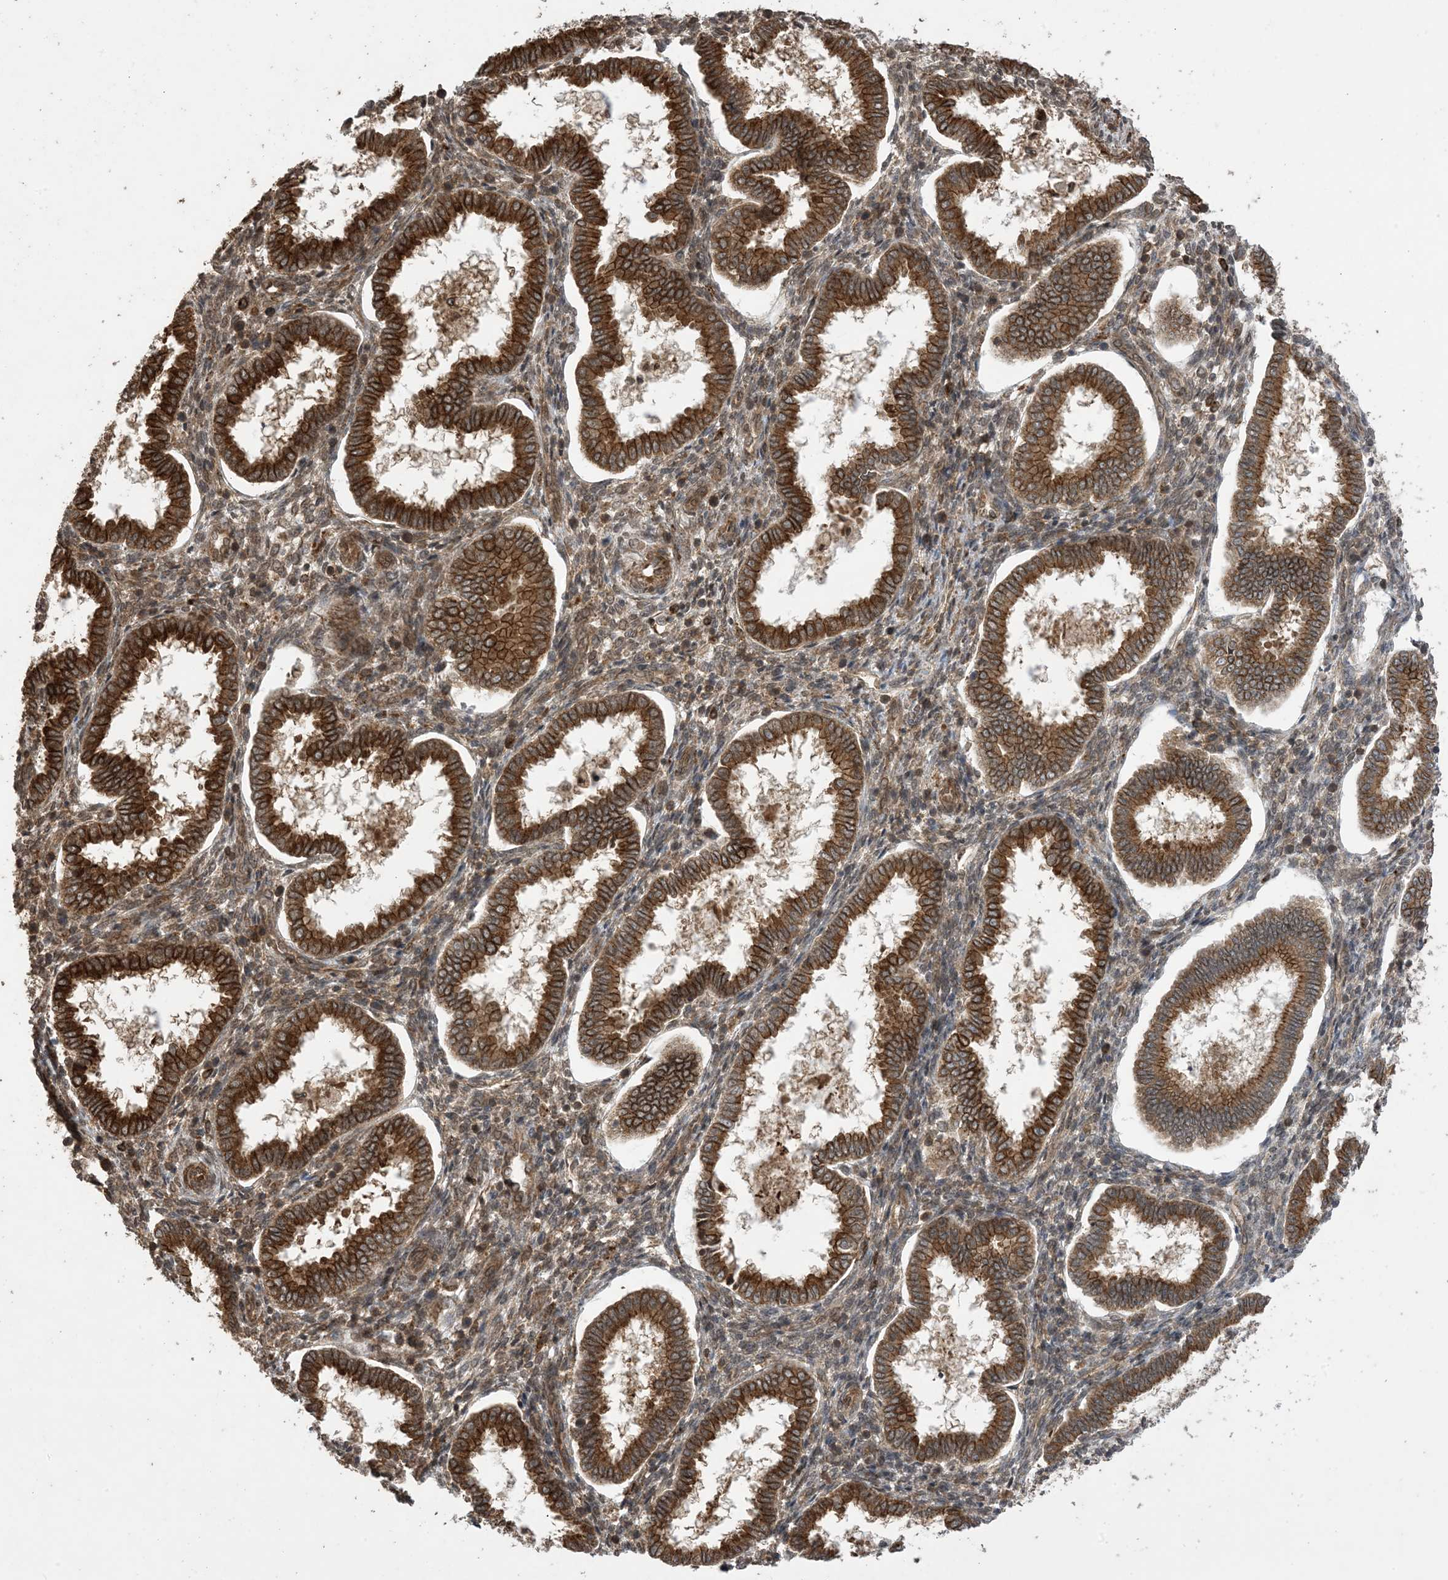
{"staining": {"intensity": "moderate", "quantity": "25%-75%", "location": "cytoplasmic/membranous,nuclear"}, "tissue": "endometrium", "cell_type": "Cells in endometrial stroma", "image_type": "normal", "snomed": [{"axis": "morphology", "description": "Normal tissue, NOS"}, {"axis": "topography", "description": "Endometrium"}], "caption": "Moderate cytoplasmic/membranous,nuclear protein expression is appreciated in approximately 25%-75% of cells in endometrial stroma in endometrium.", "gene": "ZNF511", "patient": {"sex": "female", "age": 24}}